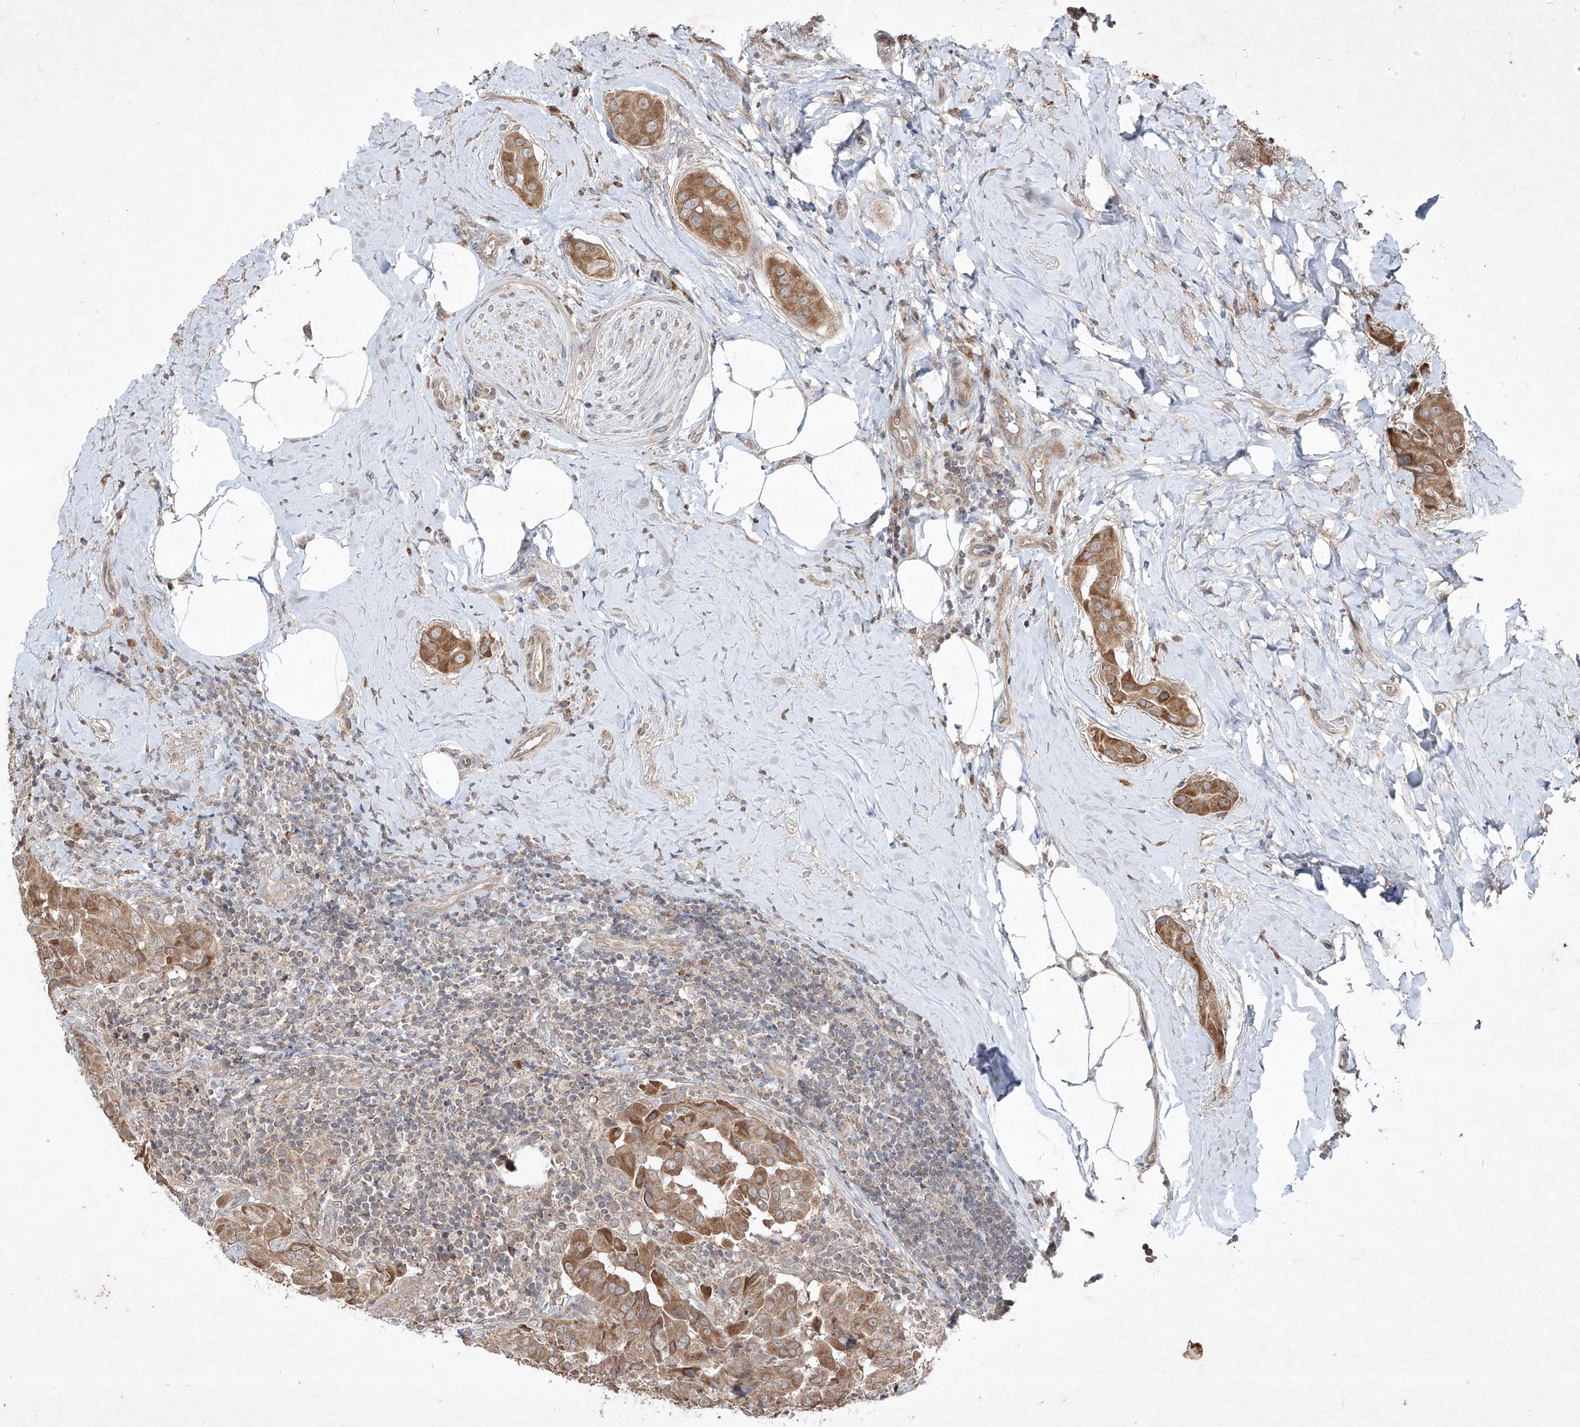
{"staining": {"intensity": "moderate", "quantity": ">75%", "location": "cytoplasmic/membranous"}, "tissue": "thyroid cancer", "cell_type": "Tumor cells", "image_type": "cancer", "snomed": [{"axis": "morphology", "description": "Papillary adenocarcinoma, NOS"}, {"axis": "topography", "description": "Thyroid gland"}], "caption": "Thyroid cancer (papillary adenocarcinoma) stained with DAB (3,3'-diaminobenzidine) IHC shows medium levels of moderate cytoplasmic/membranous expression in approximately >75% of tumor cells.", "gene": "ABCD3", "patient": {"sex": "male", "age": 33}}